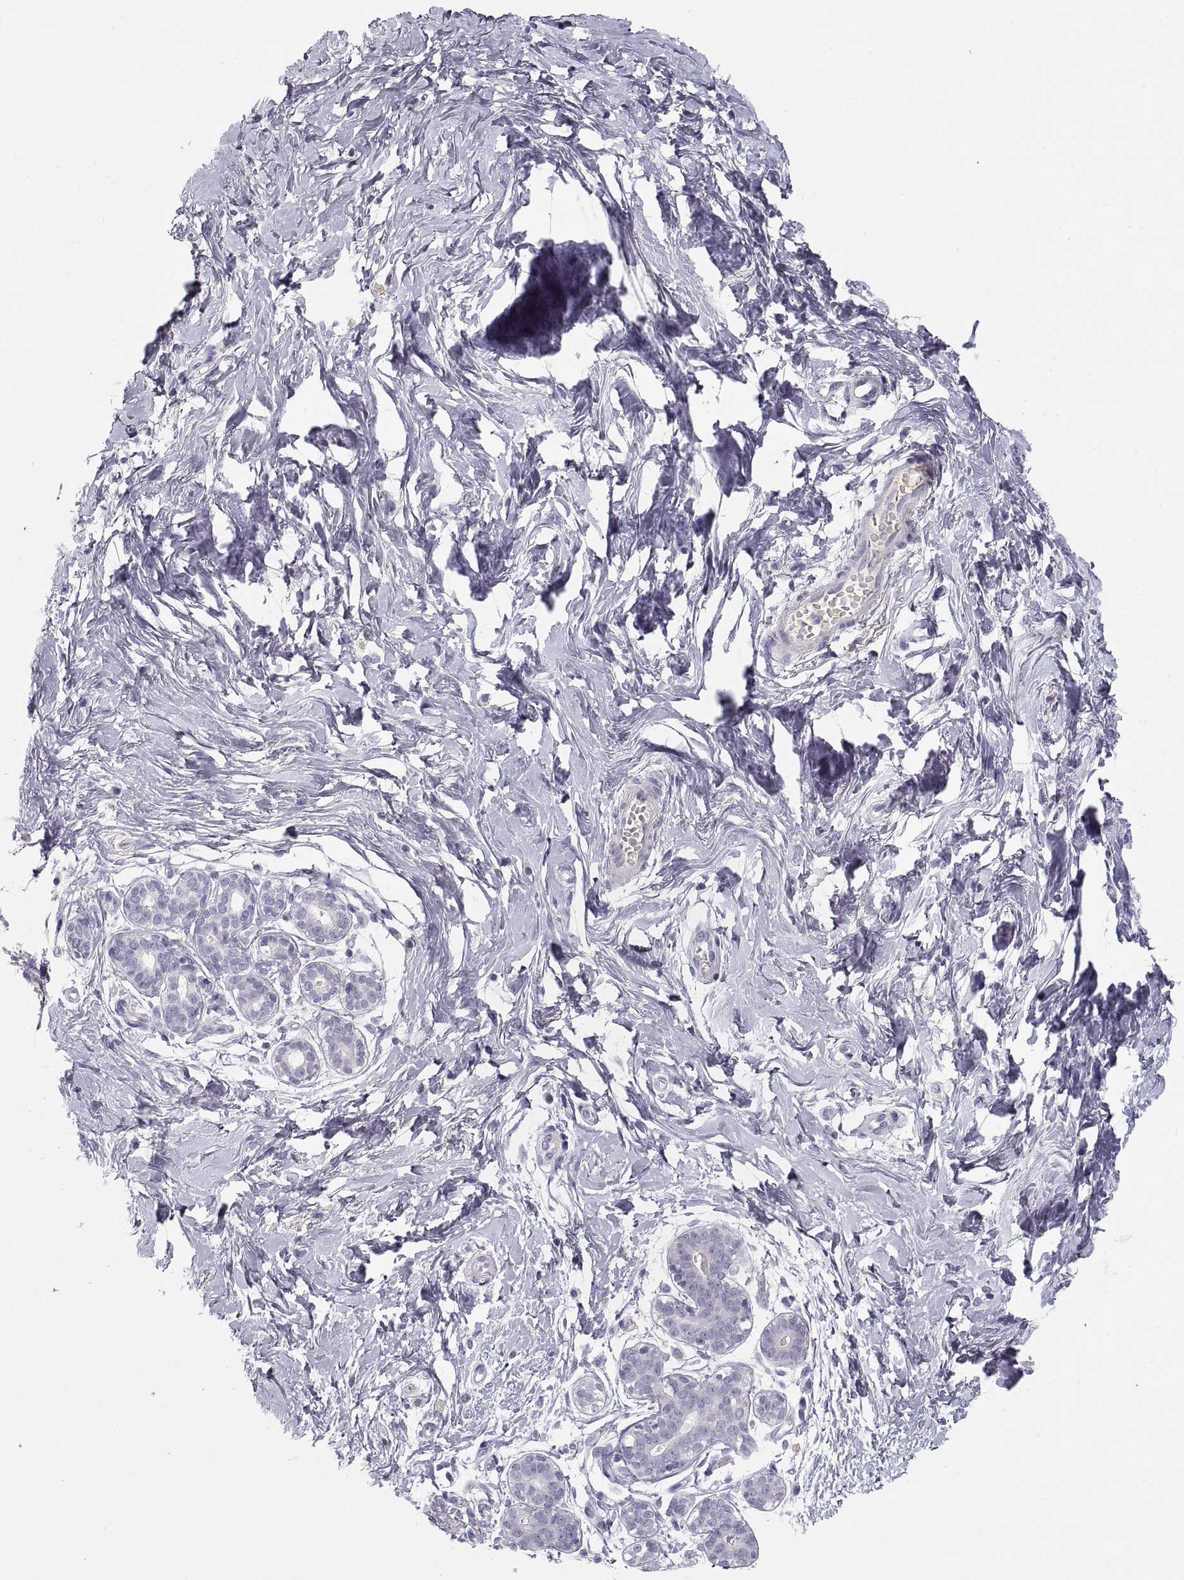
{"staining": {"intensity": "negative", "quantity": "none", "location": "none"}, "tissue": "breast", "cell_type": "Adipocytes", "image_type": "normal", "snomed": [{"axis": "morphology", "description": "Normal tissue, NOS"}, {"axis": "topography", "description": "Breast"}], "caption": "Breast stained for a protein using immunohistochemistry exhibits no positivity adipocytes.", "gene": "MAGEB2", "patient": {"sex": "female", "age": 37}}